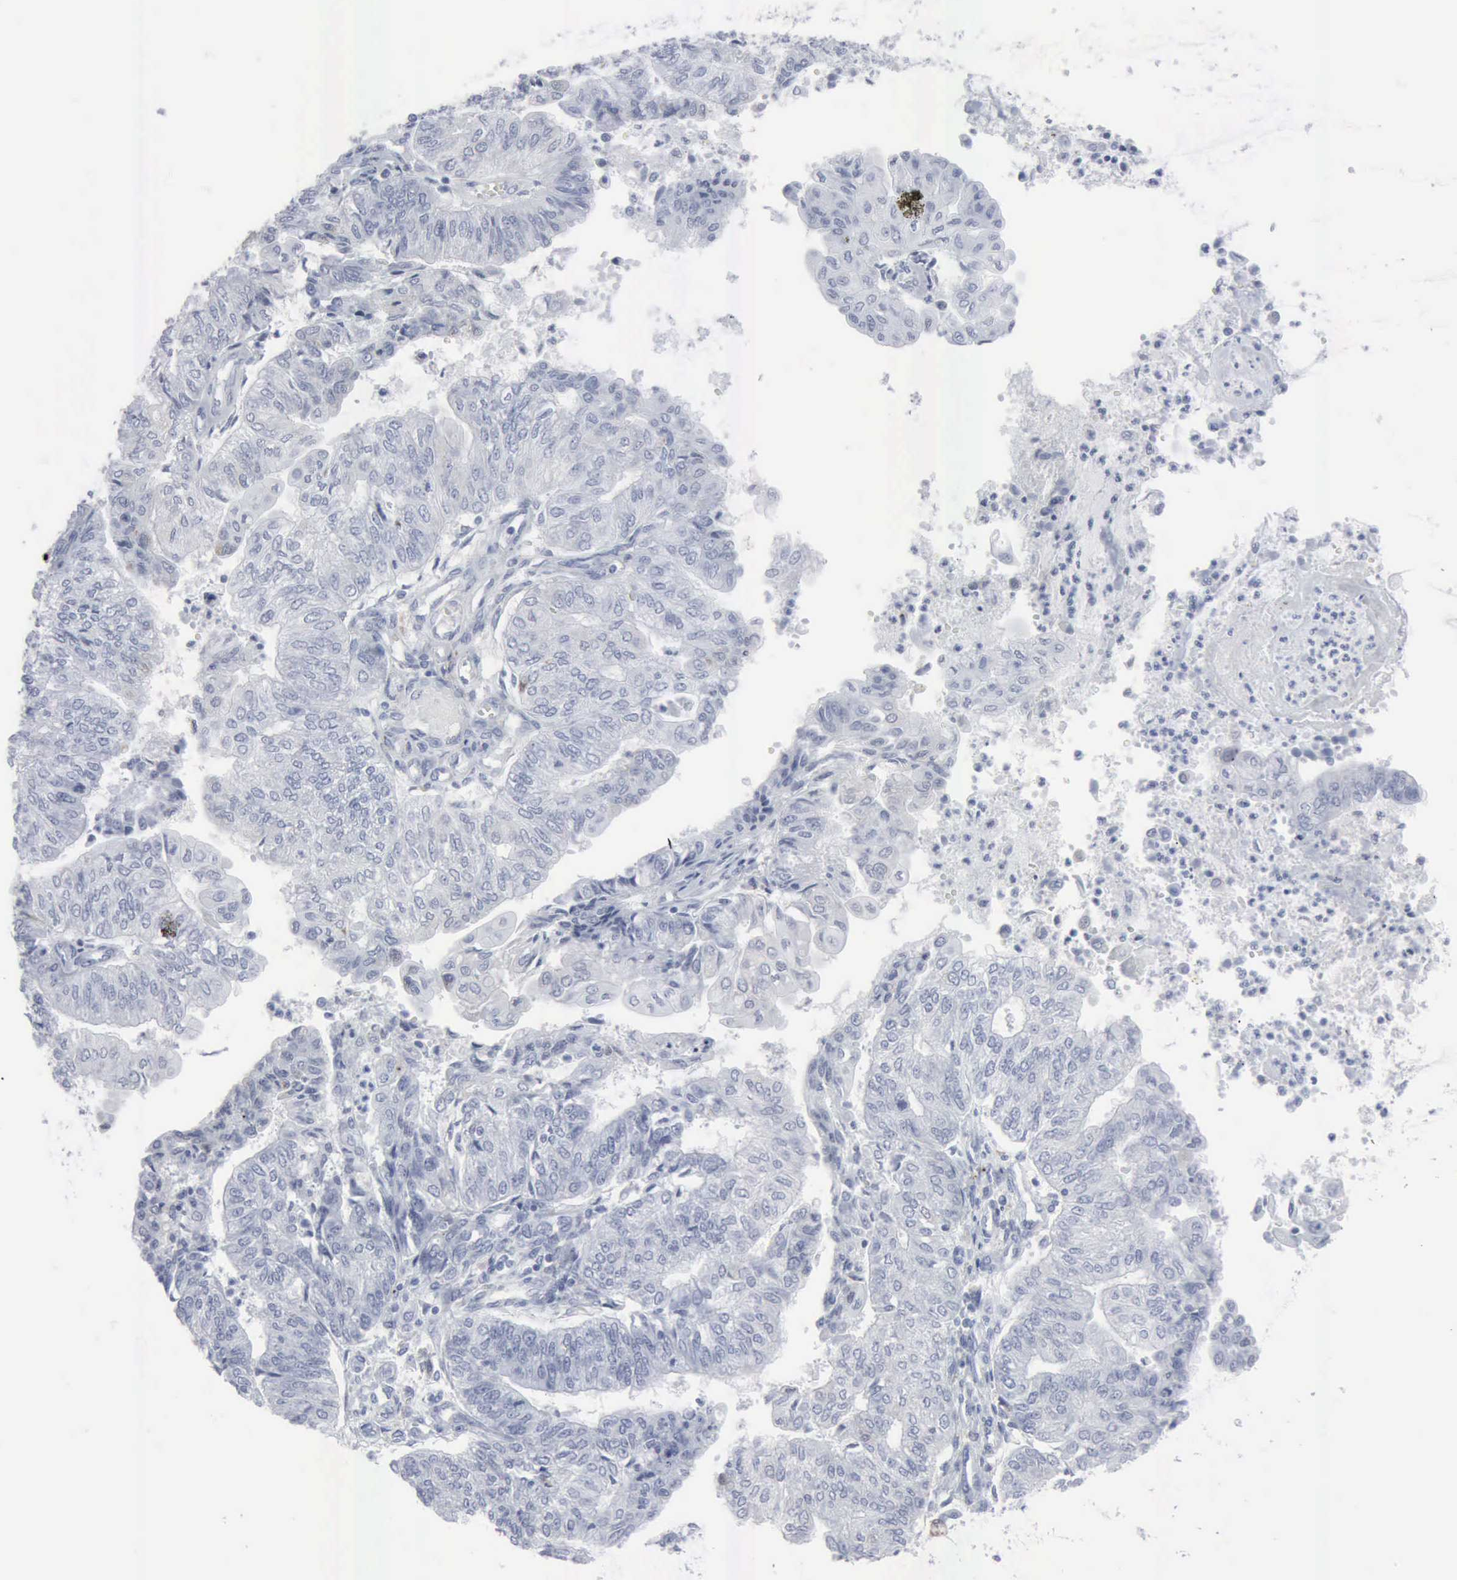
{"staining": {"intensity": "negative", "quantity": "none", "location": "none"}, "tissue": "endometrial cancer", "cell_type": "Tumor cells", "image_type": "cancer", "snomed": [{"axis": "morphology", "description": "Adenocarcinoma, NOS"}, {"axis": "topography", "description": "Endometrium"}], "caption": "Endometrial cancer was stained to show a protein in brown. There is no significant positivity in tumor cells. (DAB (3,3'-diaminobenzidine) immunohistochemistry (IHC) with hematoxylin counter stain).", "gene": "GLA", "patient": {"sex": "female", "age": 59}}